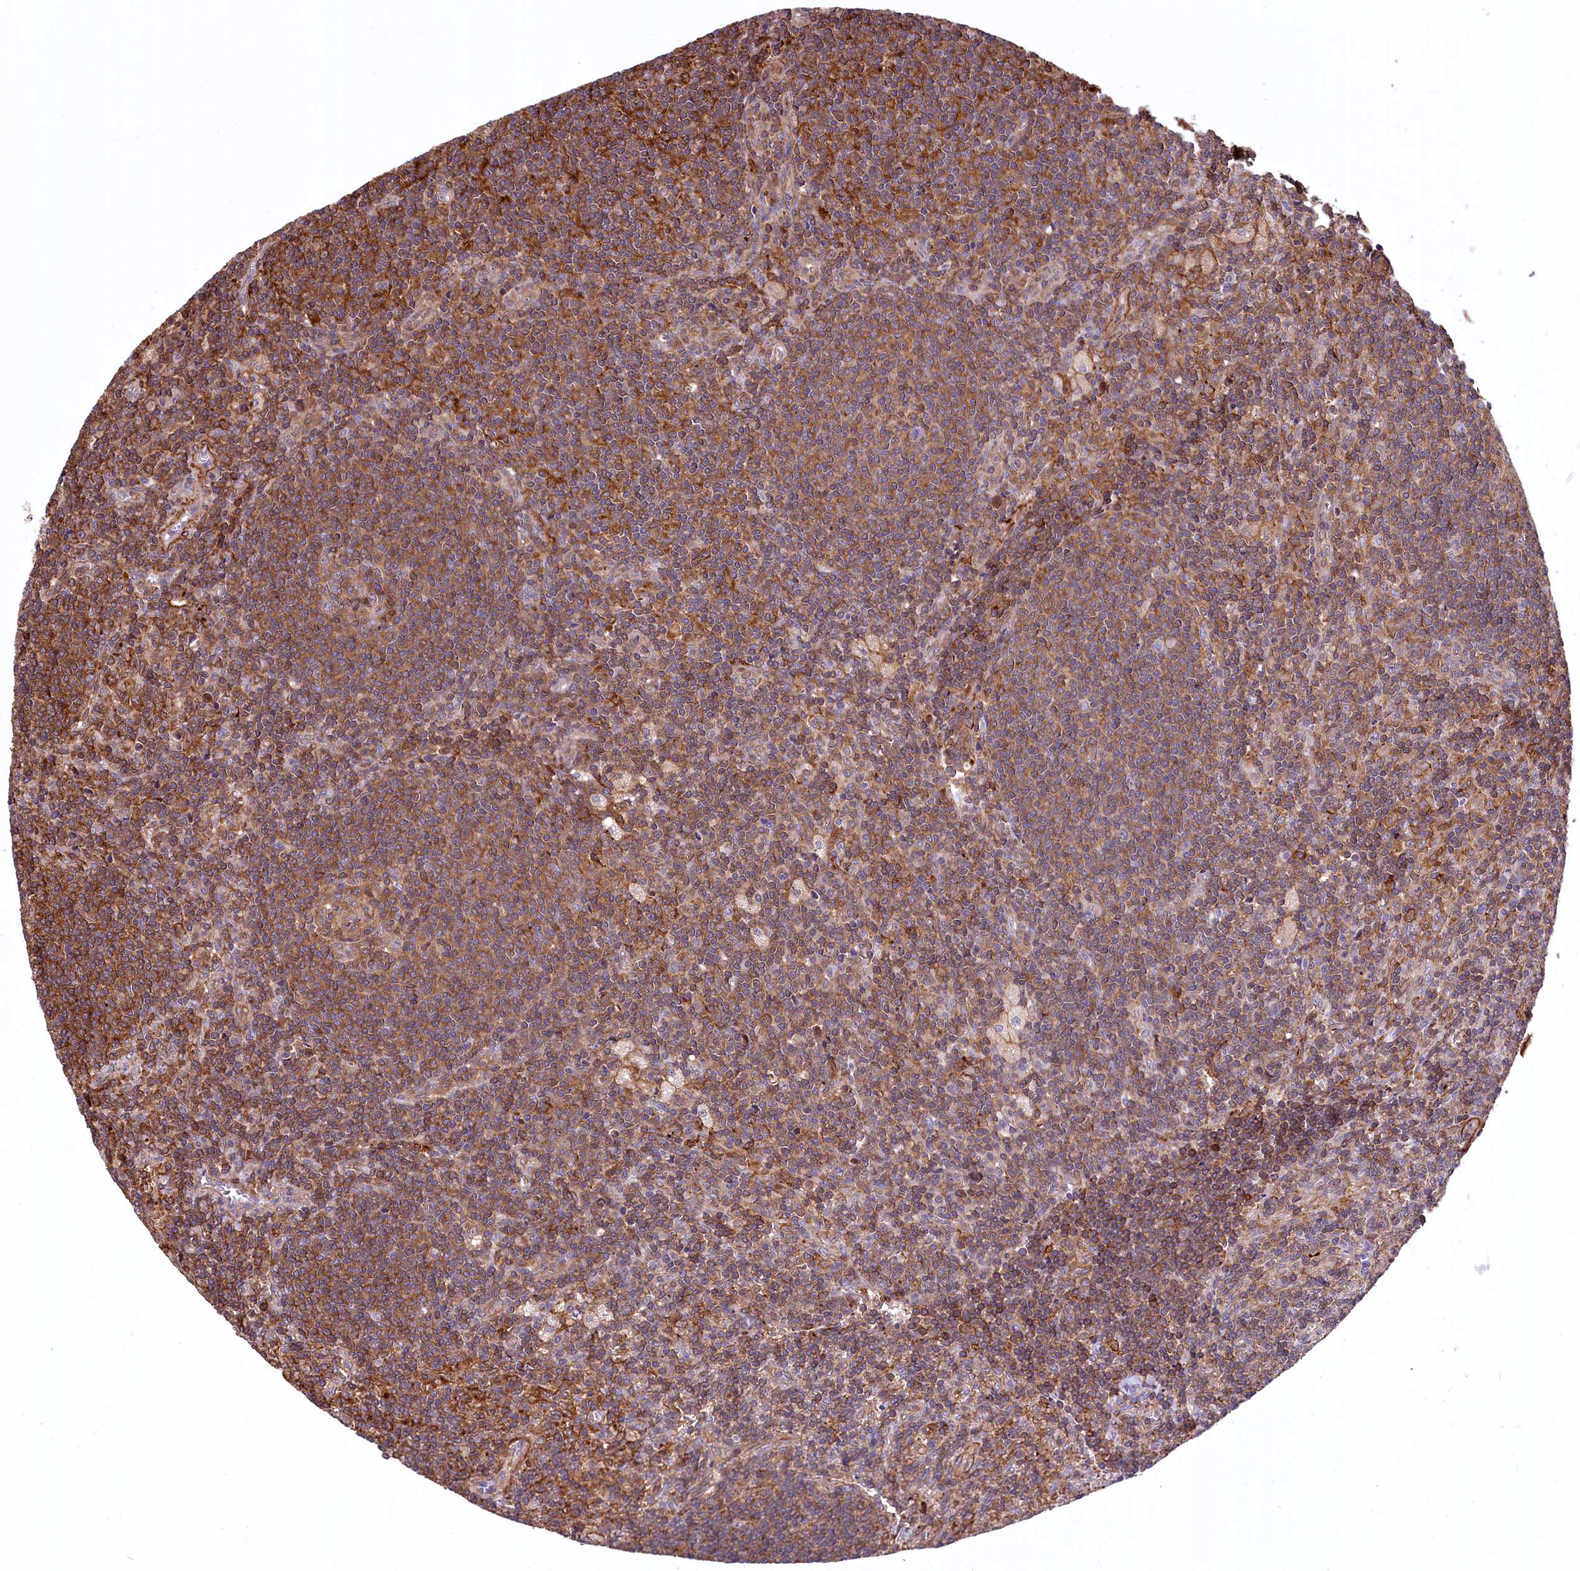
{"staining": {"intensity": "moderate", "quantity": "<25%", "location": "cytoplasmic/membranous"}, "tissue": "lymph node", "cell_type": "Germinal center cells", "image_type": "normal", "snomed": [{"axis": "morphology", "description": "Normal tissue, NOS"}, {"axis": "topography", "description": "Lymph node"}], "caption": "Unremarkable lymph node shows moderate cytoplasmic/membranous expression in approximately <25% of germinal center cells.", "gene": "DPP3", "patient": {"sex": "male", "age": 69}}